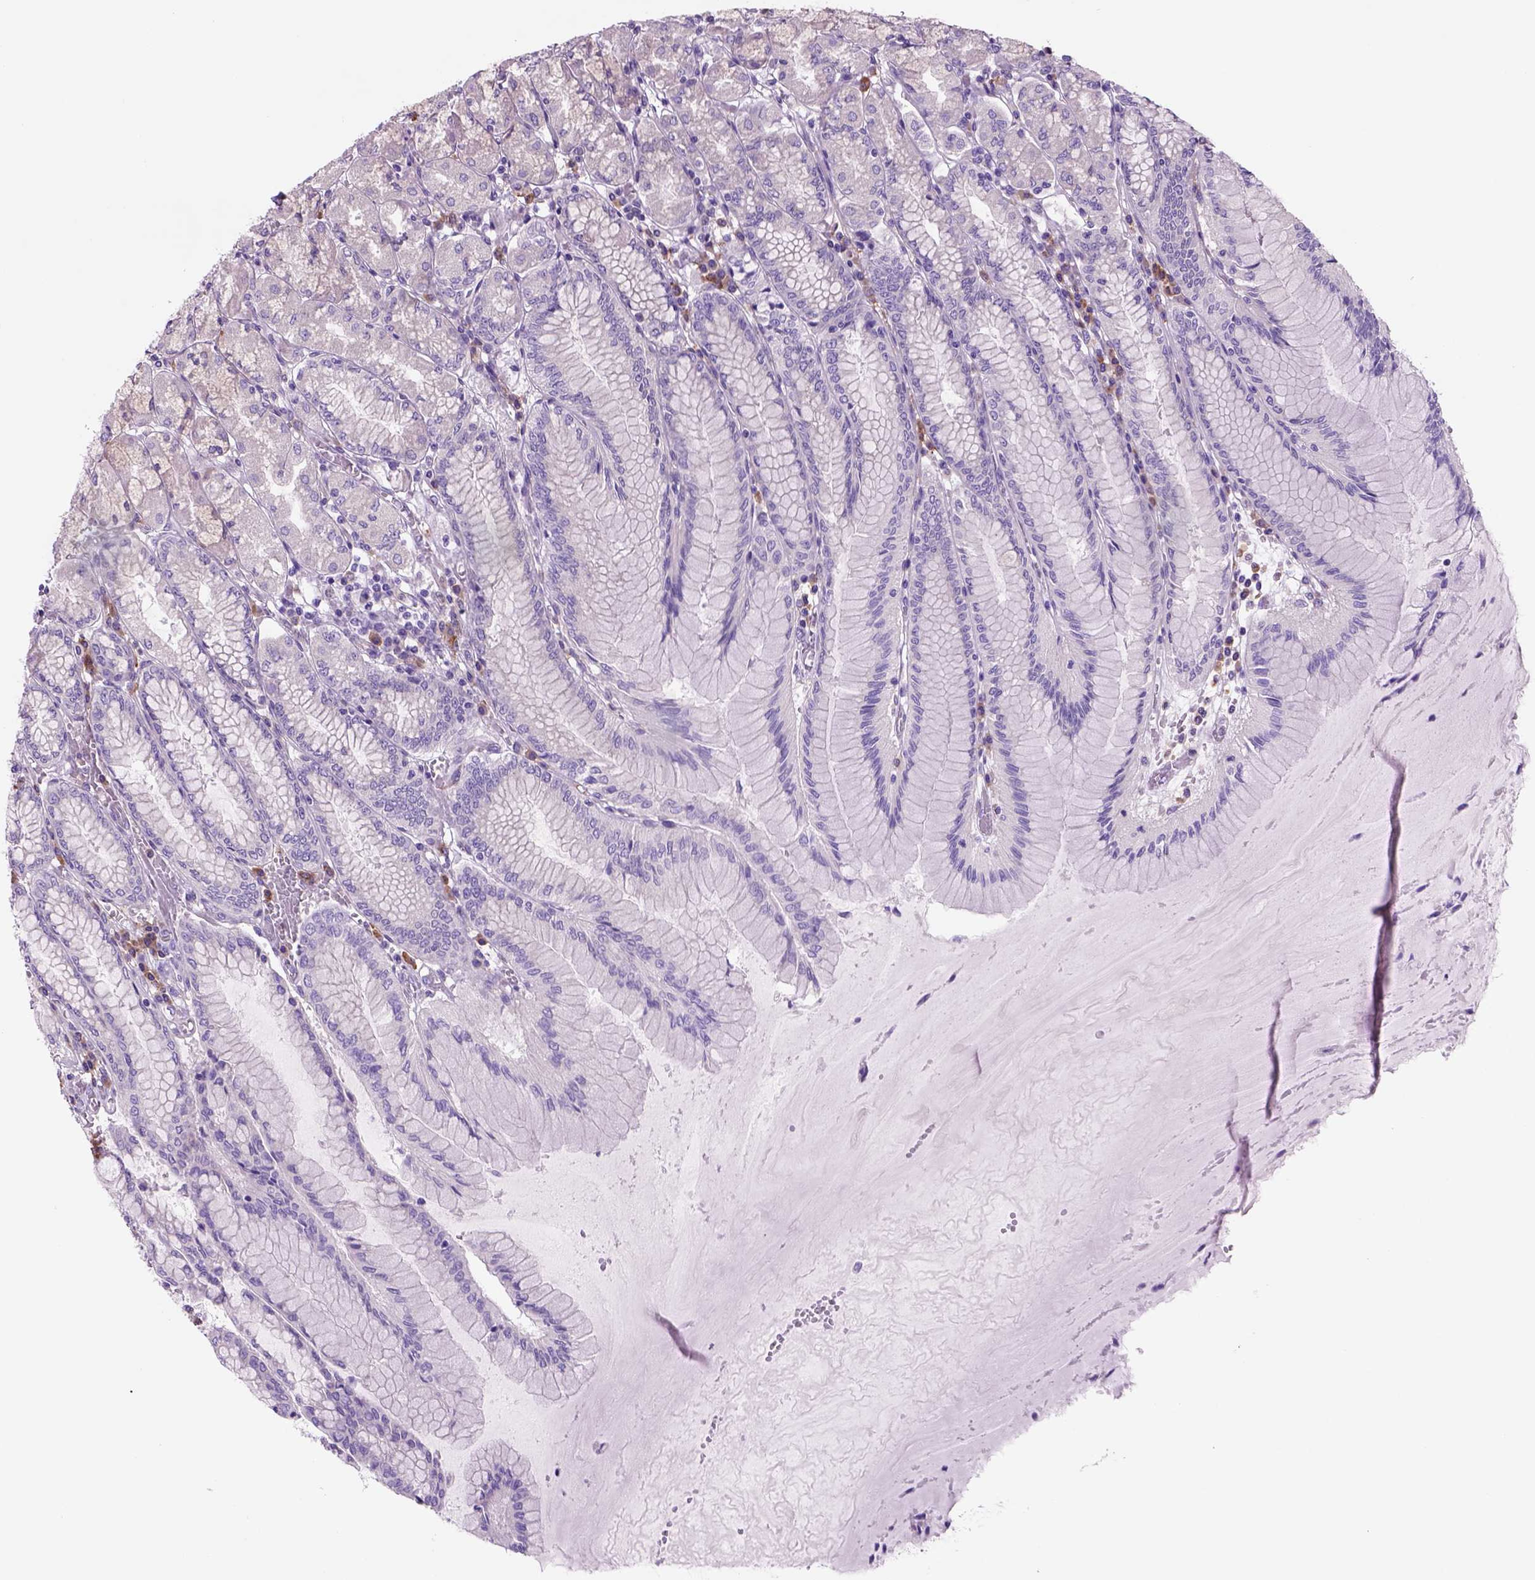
{"staining": {"intensity": "negative", "quantity": "none", "location": "none"}, "tissue": "stomach", "cell_type": "Glandular cells", "image_type": "normal", "snomed": [{"axis": "morphology", "description": "Normal tissue, NOS"}, {"axis": "topography", "description": "Stomach, upper"}], "caption": "A photomicrograph of stomach stained for a protein exhibits no brown staining in glandular cells. (Stains: DAB (3,3'-diaminobenzidine) IHC with hematoxylin counter stain, Microscopy: brightfield microscopy at high magnification).", "gene": "PIAS3", "patient": {"sex": "male", "age": 69}}